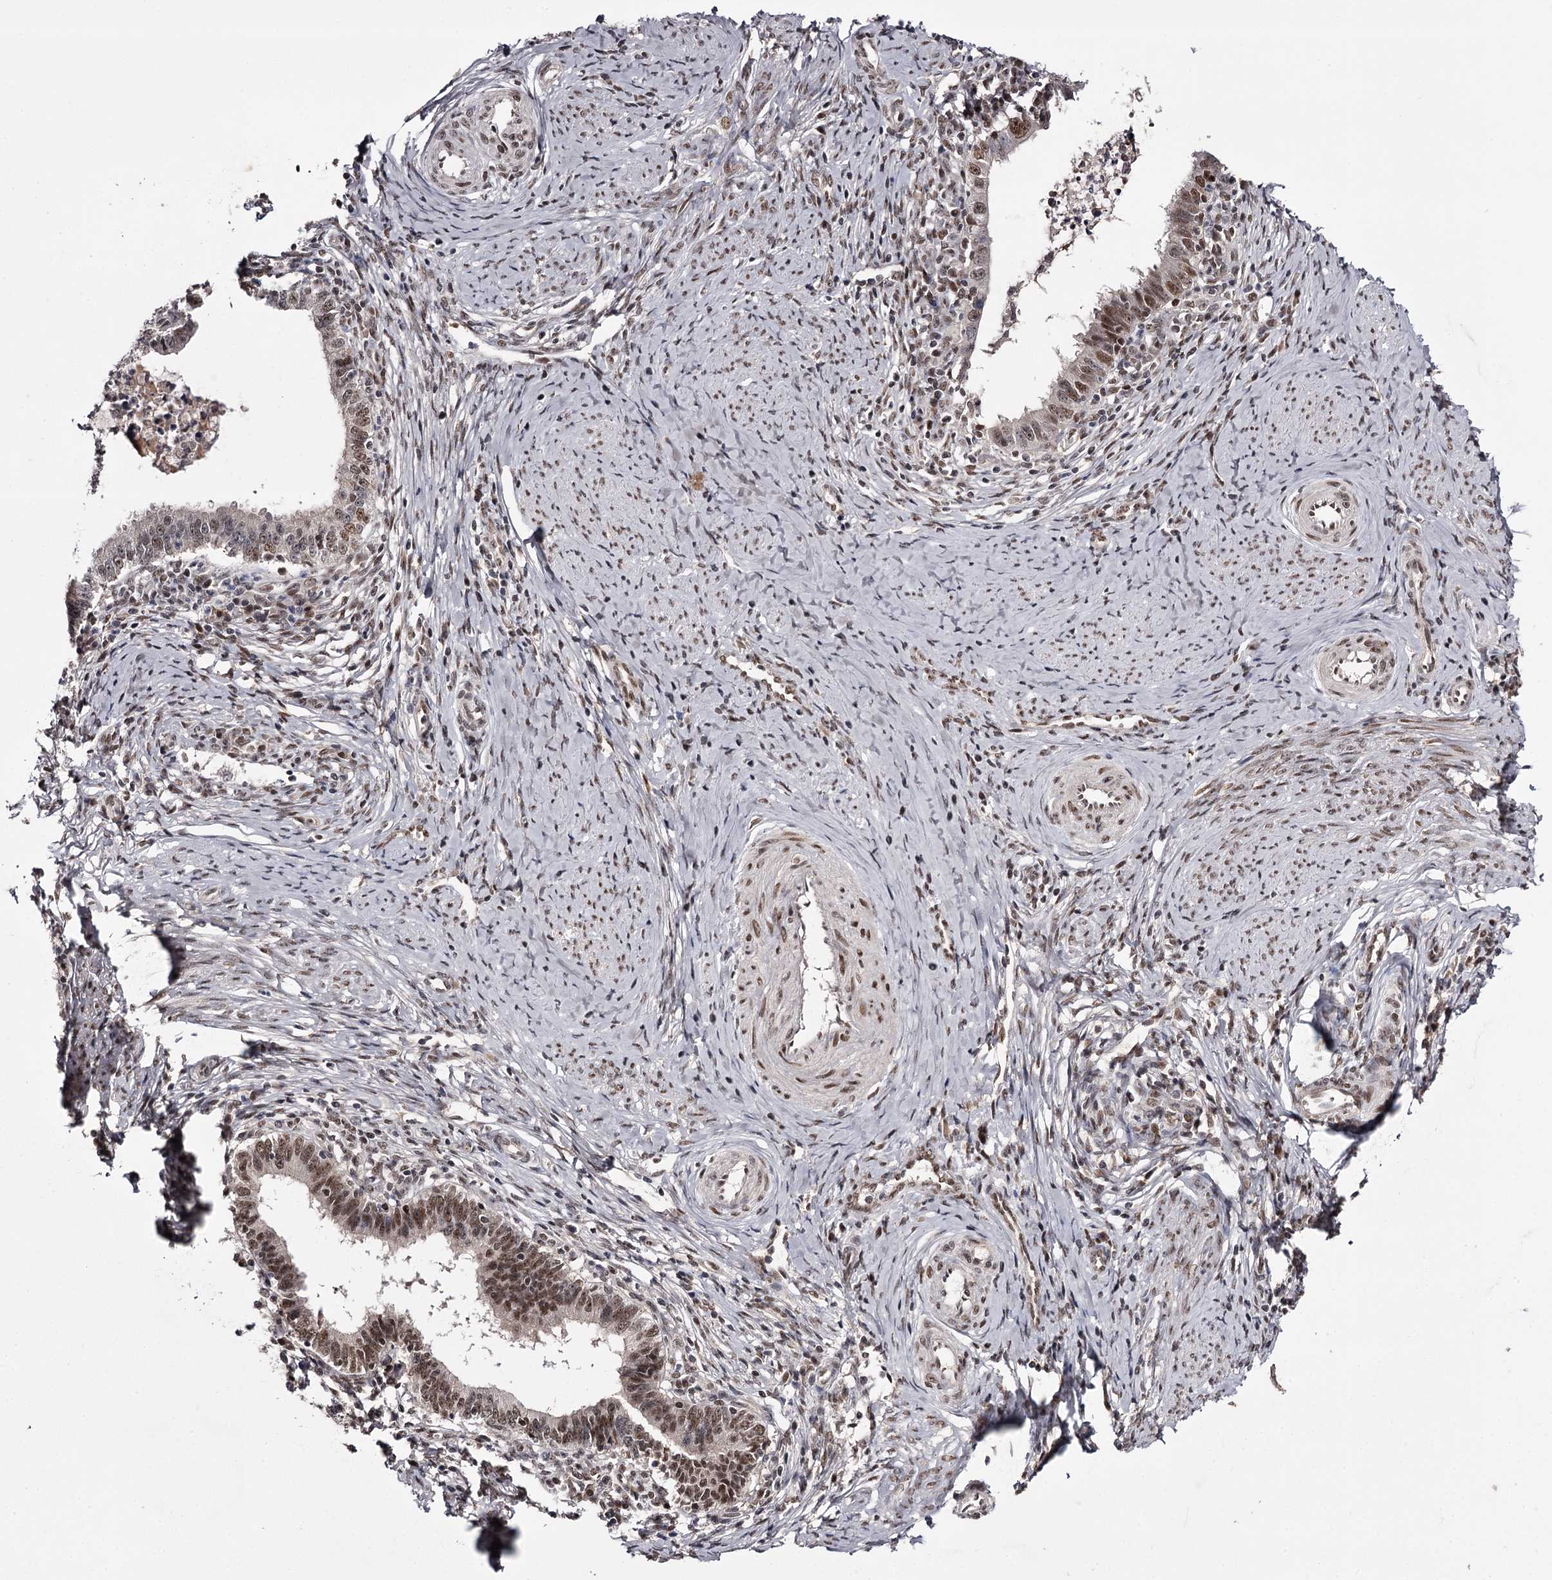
{"staining": {"intensity": "strong", "quantity": ">75%", "location": "nuclear"}, "tissue": "cervical cancer", "cell_type": "Tumor cells", "image_type": "cancer", "snomed": [{"axis": "morphology", "description": "Adenocarcinoma, NOS"}, {"axis": "topography", "description": "Cervix"}], "caption": "Immunohistochemistry of cervical cancer demonstrates high levels of strong nuclear expression in approximately >75% of tumor cells.", "gene": "TTC33", "patient": {"sex": "female", "age": 36}}